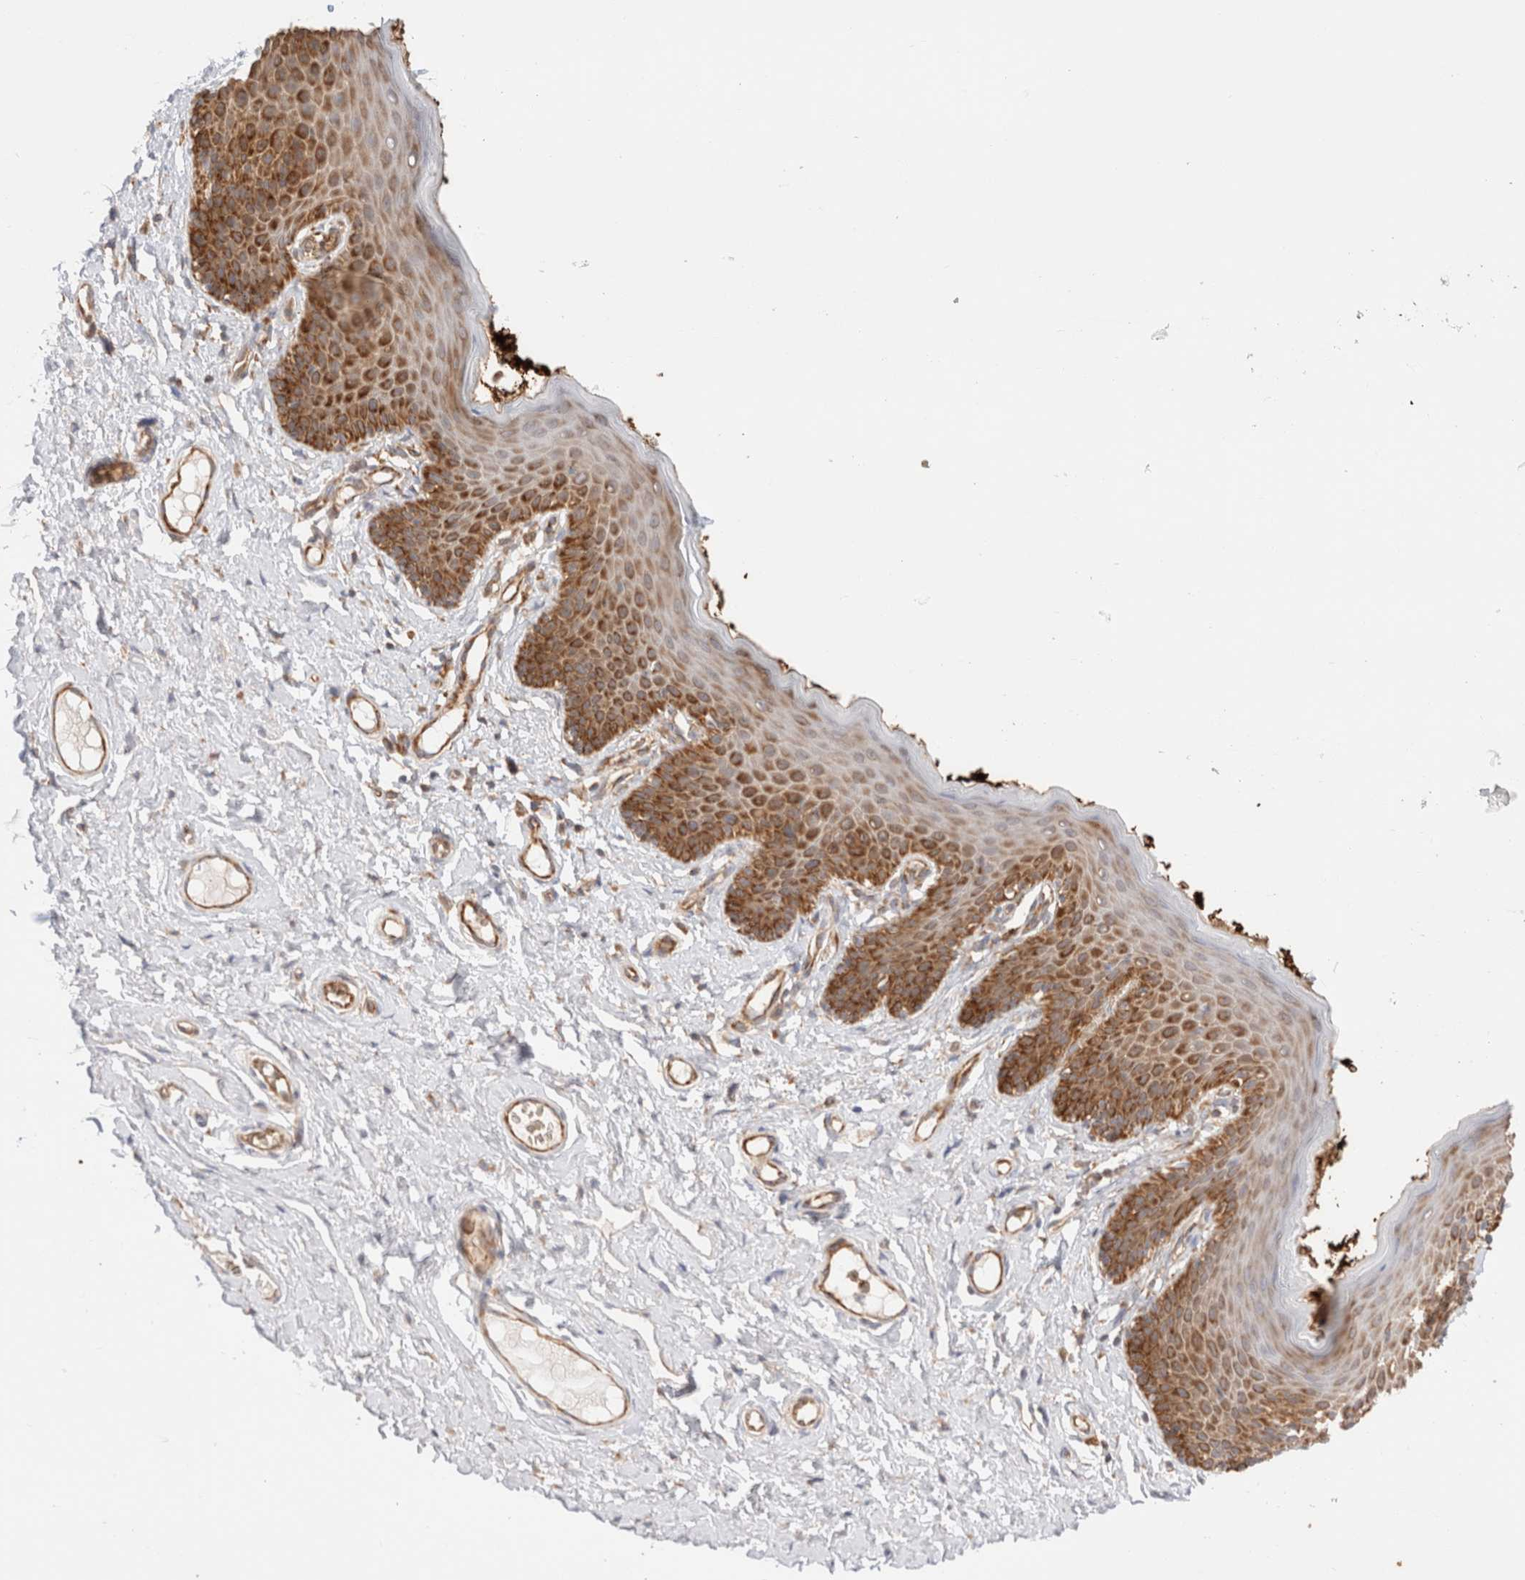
{"staining": {"intensity": "strong", "quantity": ">75%", "location": "cytoplasmic/membranous"}, "tissue": "skin", "cell_type": "Epidermal cells", "image_type": "normal", "snomed": [{"axis": "morphology", "description": "Normal tissue, NOS"}, {"axis": "topography", "description": "Vulva"}], "caption": "This is an image of immunohistochemistry staining of normal skin, which shows strong positivity in the cytoplasmic/membranous of epidermal cells.", "gene": "UTS2B", "patient": {"sex": "female", "age": 66}}